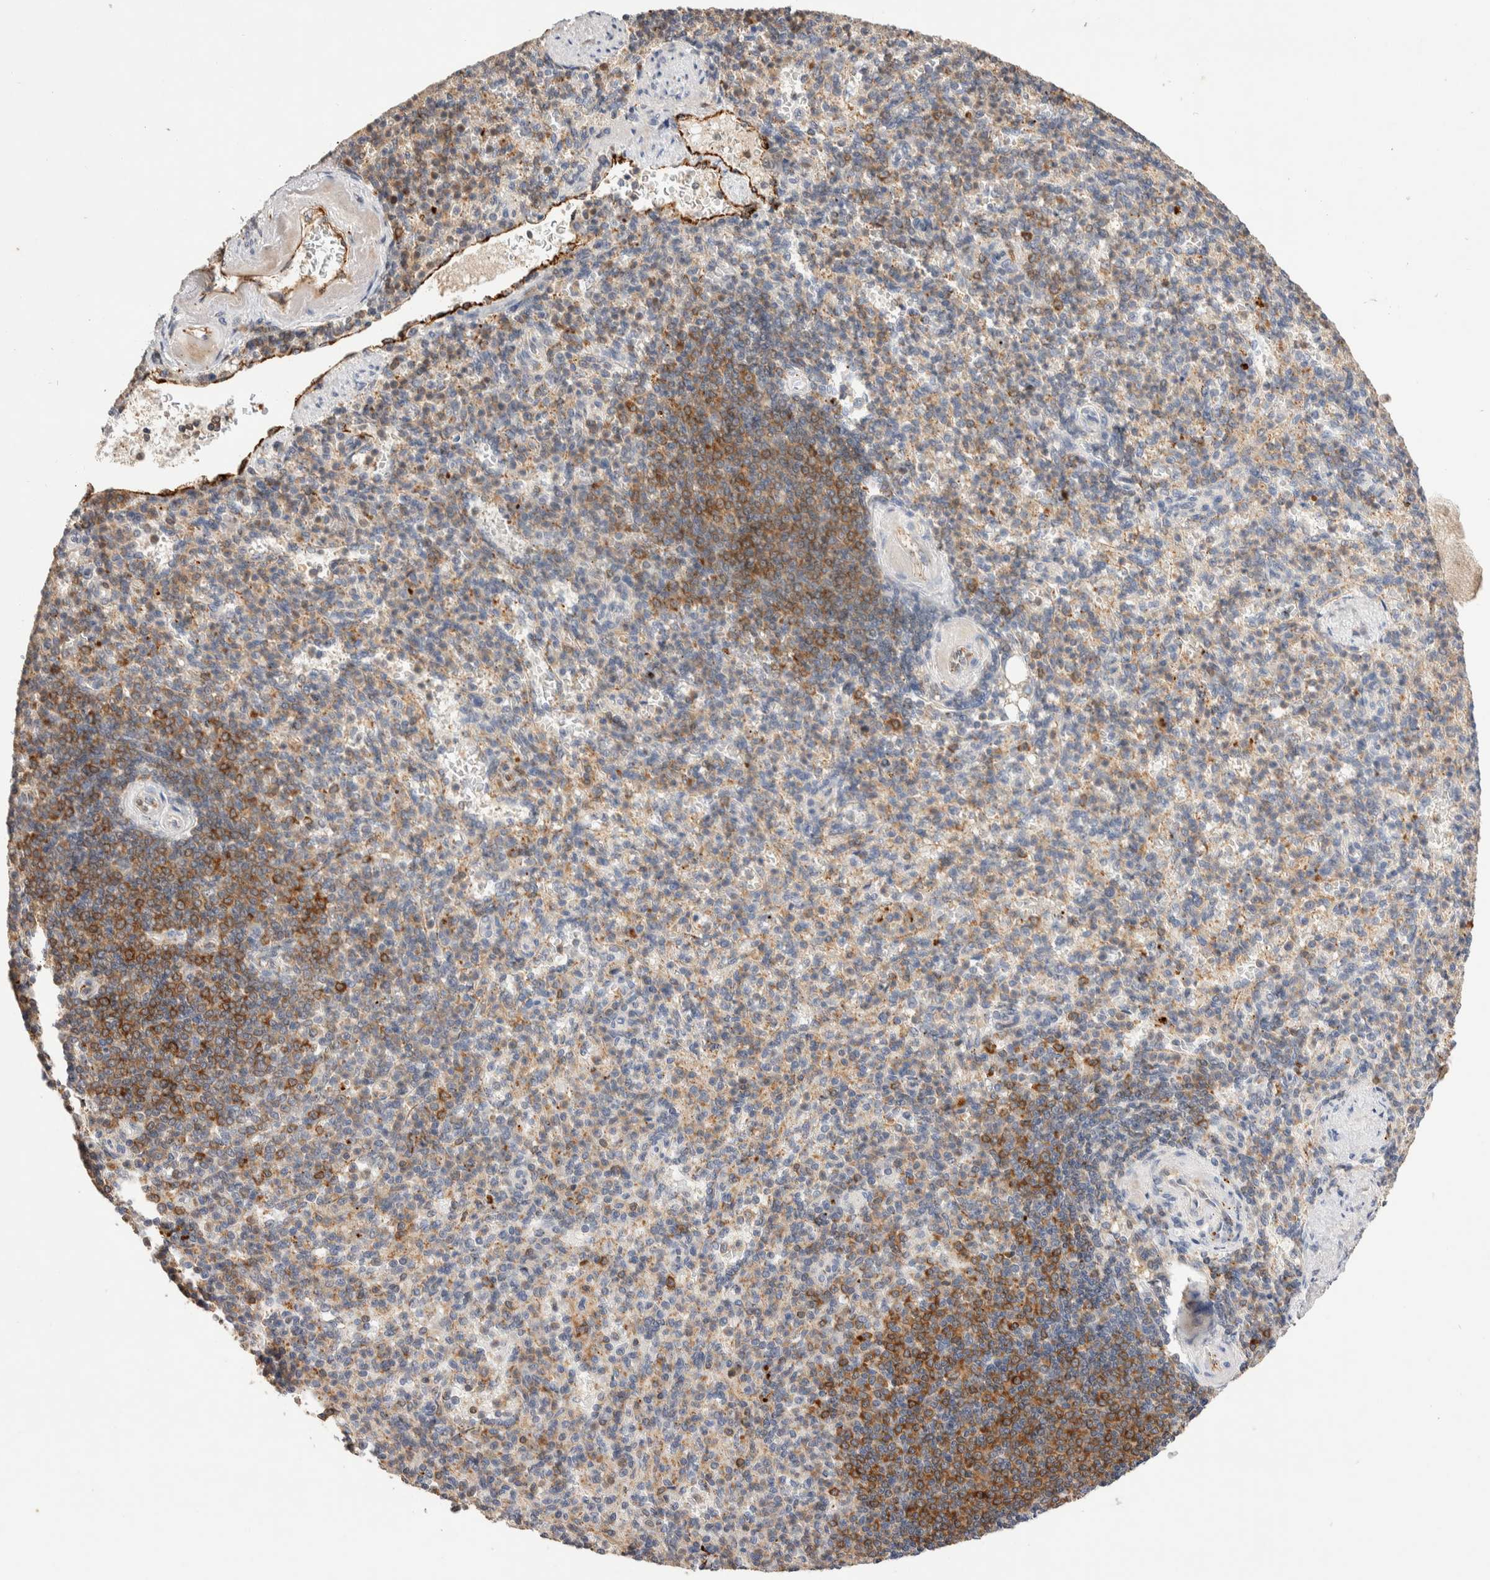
{"staining": {"intensity": "moderate", "quantity": "<25%", "location": "cytoplasmic/membranous"}, "tissue": "spleen", "cell_type": "Cells in red pulp", "image_type": "normal", "snomed": [{"axis": "morphology", "description": "Normal tissue, NOS"}, {"axis": "topography", "description": "Spleen"}], "caption": "There is low levels of moderate cytoplasmic/membranous positivity in cells in red pulp of benign spleen, as demonstrated by immunohistochemical staining (brown color).", "gene": "NSMAF", "patient": {"sex": "female", "age": 74}}